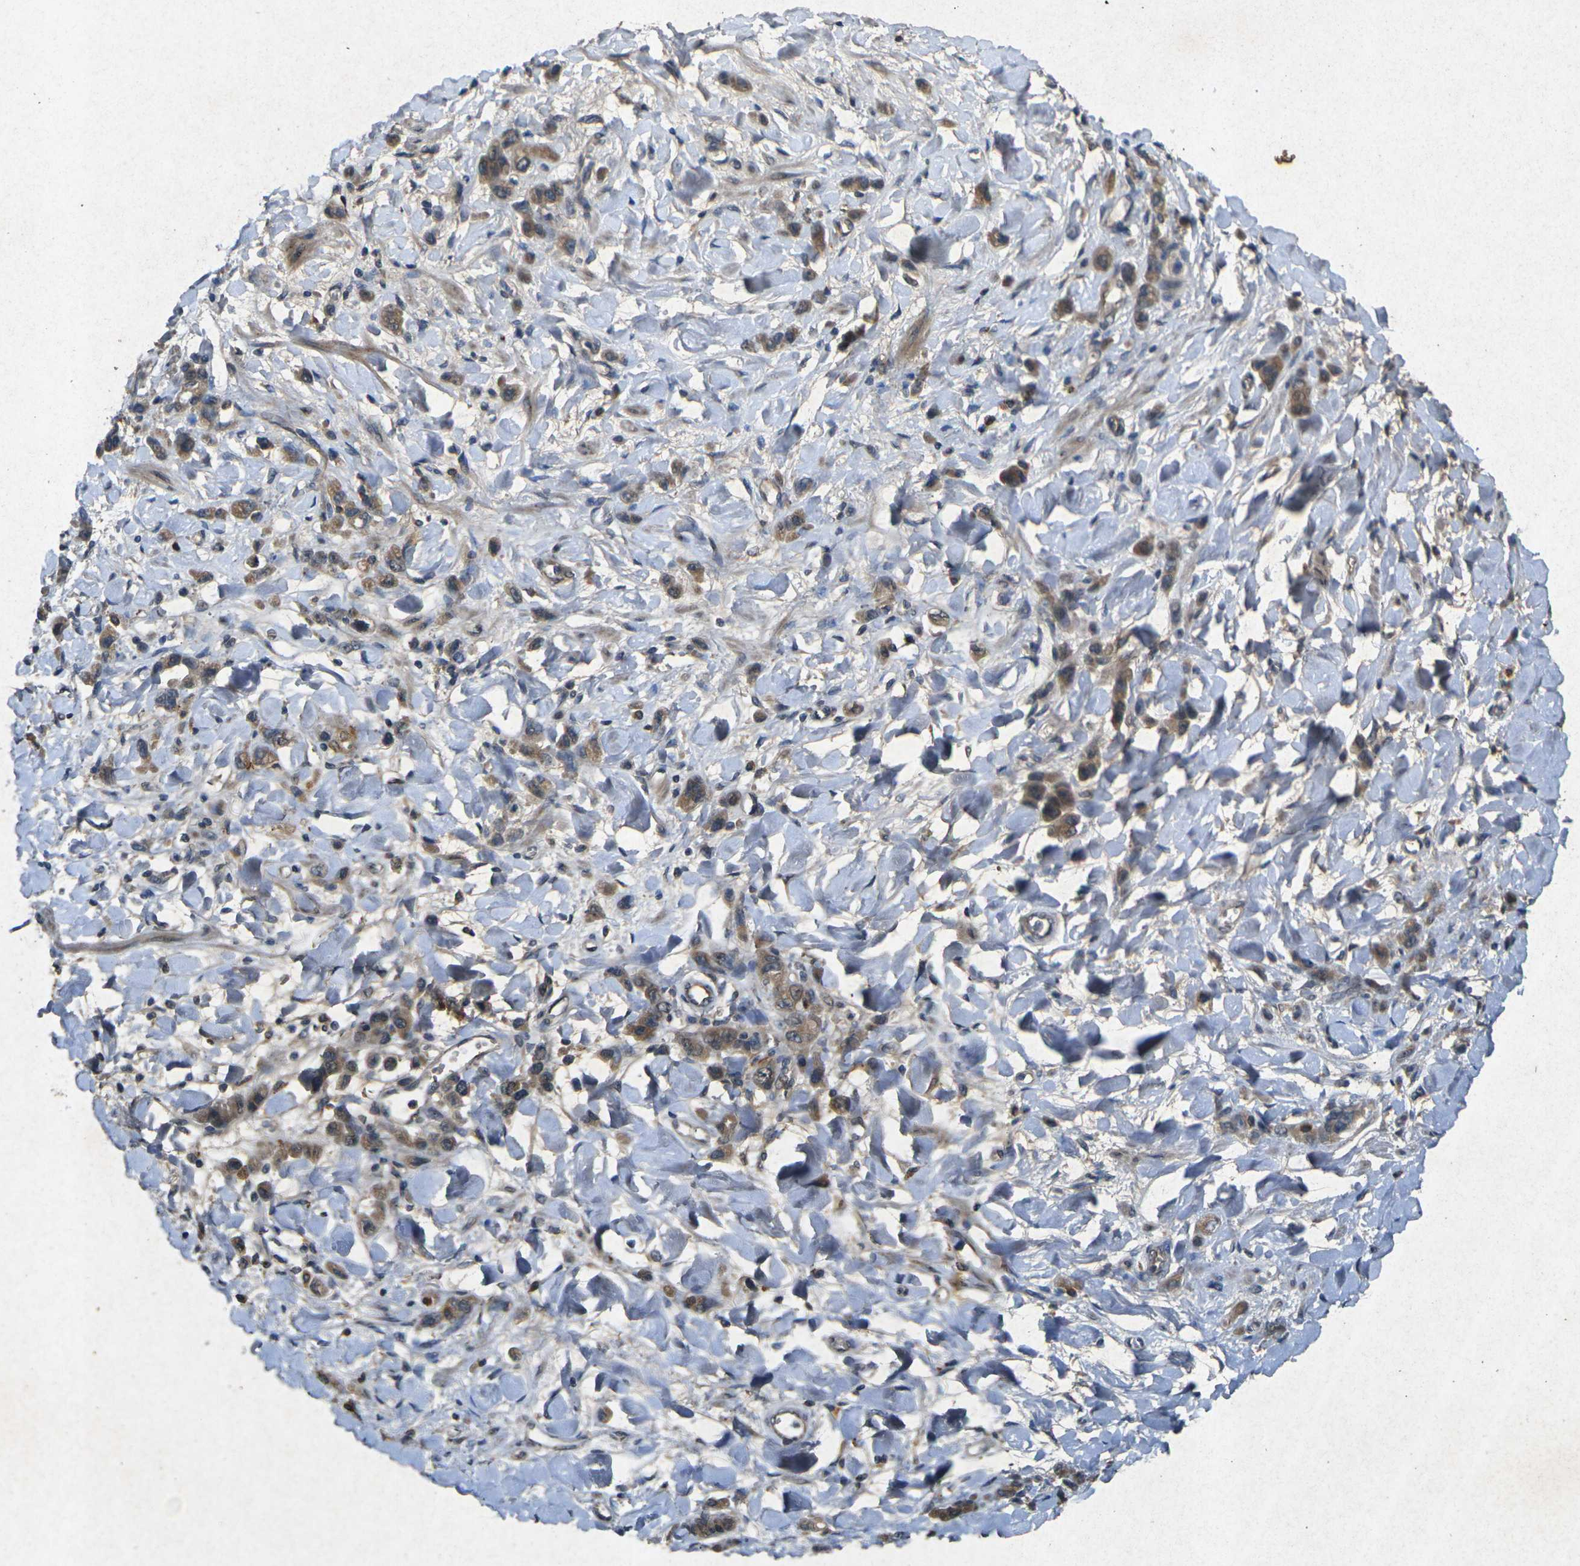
{"staining": {"intensity": "moderate", "quantity": ">75%", "location": "cytoplasmic/membranous"}, "tissue": "stomach cancer", "cell_type": "Tumor cells", "image_type": "cancer", "snomed": [{"axis": "morphology", "description": "Normal tissue, NOS"}, {"axis": "morphology", "description": "Adenocarcinoma, NOS"}, {"axis": "topography", "description": "Stomach"}], "caption": "Immunohistochemistry image of neoplastic tissue: human stomach adenocarcinoma stained using IHC reveals medium levels of moderate protein expression localized specifically in the cytoplasmic/membranous of tumor cells, appearing as a cytoplasmic/membranous brown color.", "gene": "RGMA", "patient": {"sex": "male", "age": 82}}